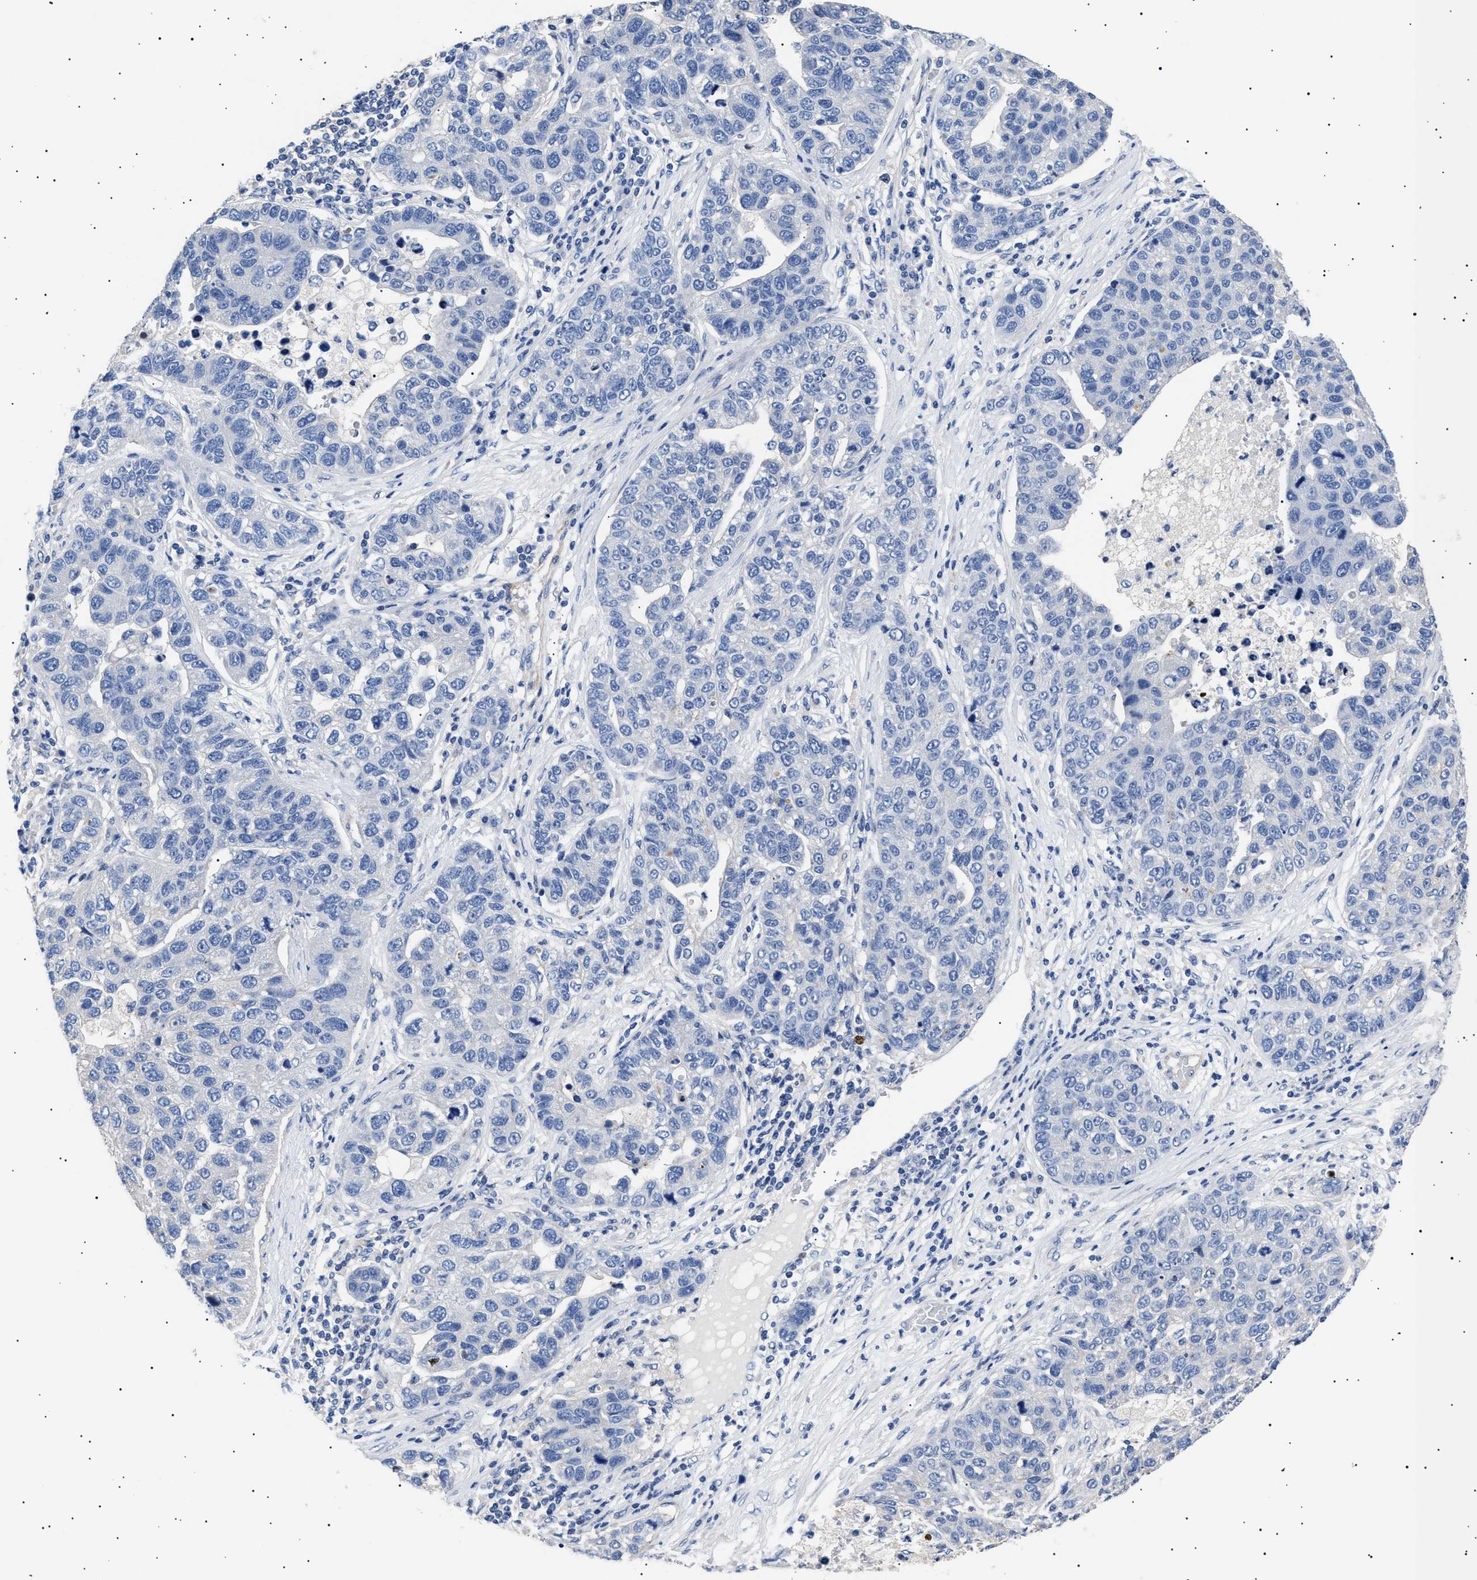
{"staining": {"intensity": "negative", "quantity": "none", "location": "none"}, "tissue": "pancreatic cancer", "cell_type": "Tumor cells", "image_type": "cancer", "snomed": [{"axis": "morphology", "description": "Adenocarcinoma, NOS"}, {"axis": "topography", "description": "Pancreas"}], "caption": "DAB (3,3'-diaminobenzidine) immunohistochemical staining of pancreatic cancer (adenocarcinoma) reveals no significant positivity in tumor cells. (IHC, brightfield microscopy, high magnification).", "gene": "HEMGN", "patient": {"sex": "female", "age": 61}}